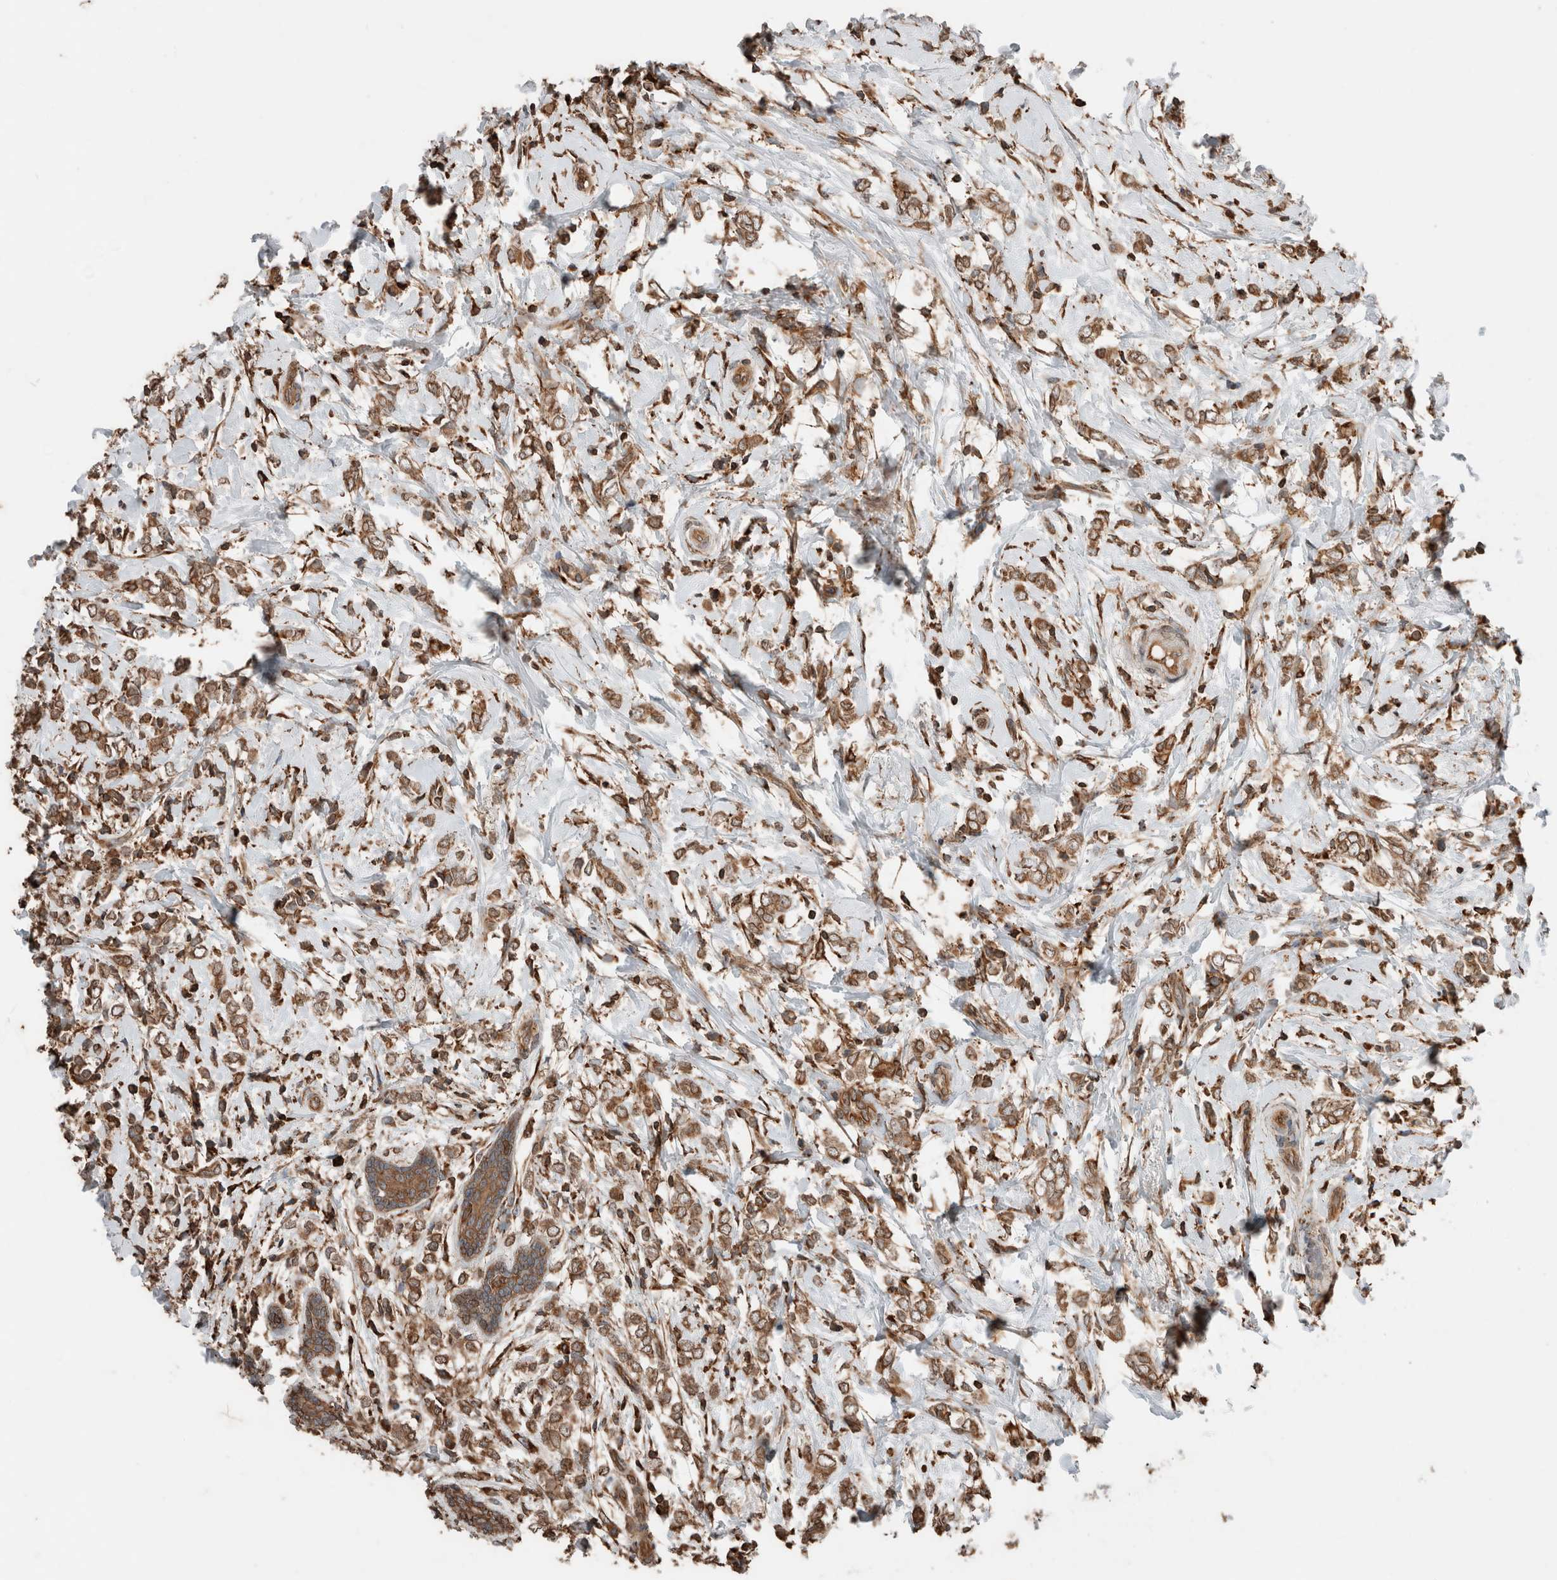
{"staining": {"intensity": "moderate", "quantity": ">75%", "location": "cytoplasmic/membranous"}, "tissue": "breast cancer", "cell_type": "Tumor cells", "image_type": "cancer", "snomed": [{"axis": "morphology", "description": "Normal tissue, NOS"}, {"axis": "morphology", "description": "Lobular carcinoma"}, {"axis": "topography", "description": "Breast"}], "caption": "Moderate cytoplasmic/membranous positivity for a protein is present in approximately >75% of tumor cells of breast cancer using IHC.", "gene": "ERAP2", "patient": {"sex": "female", "age": 47}}